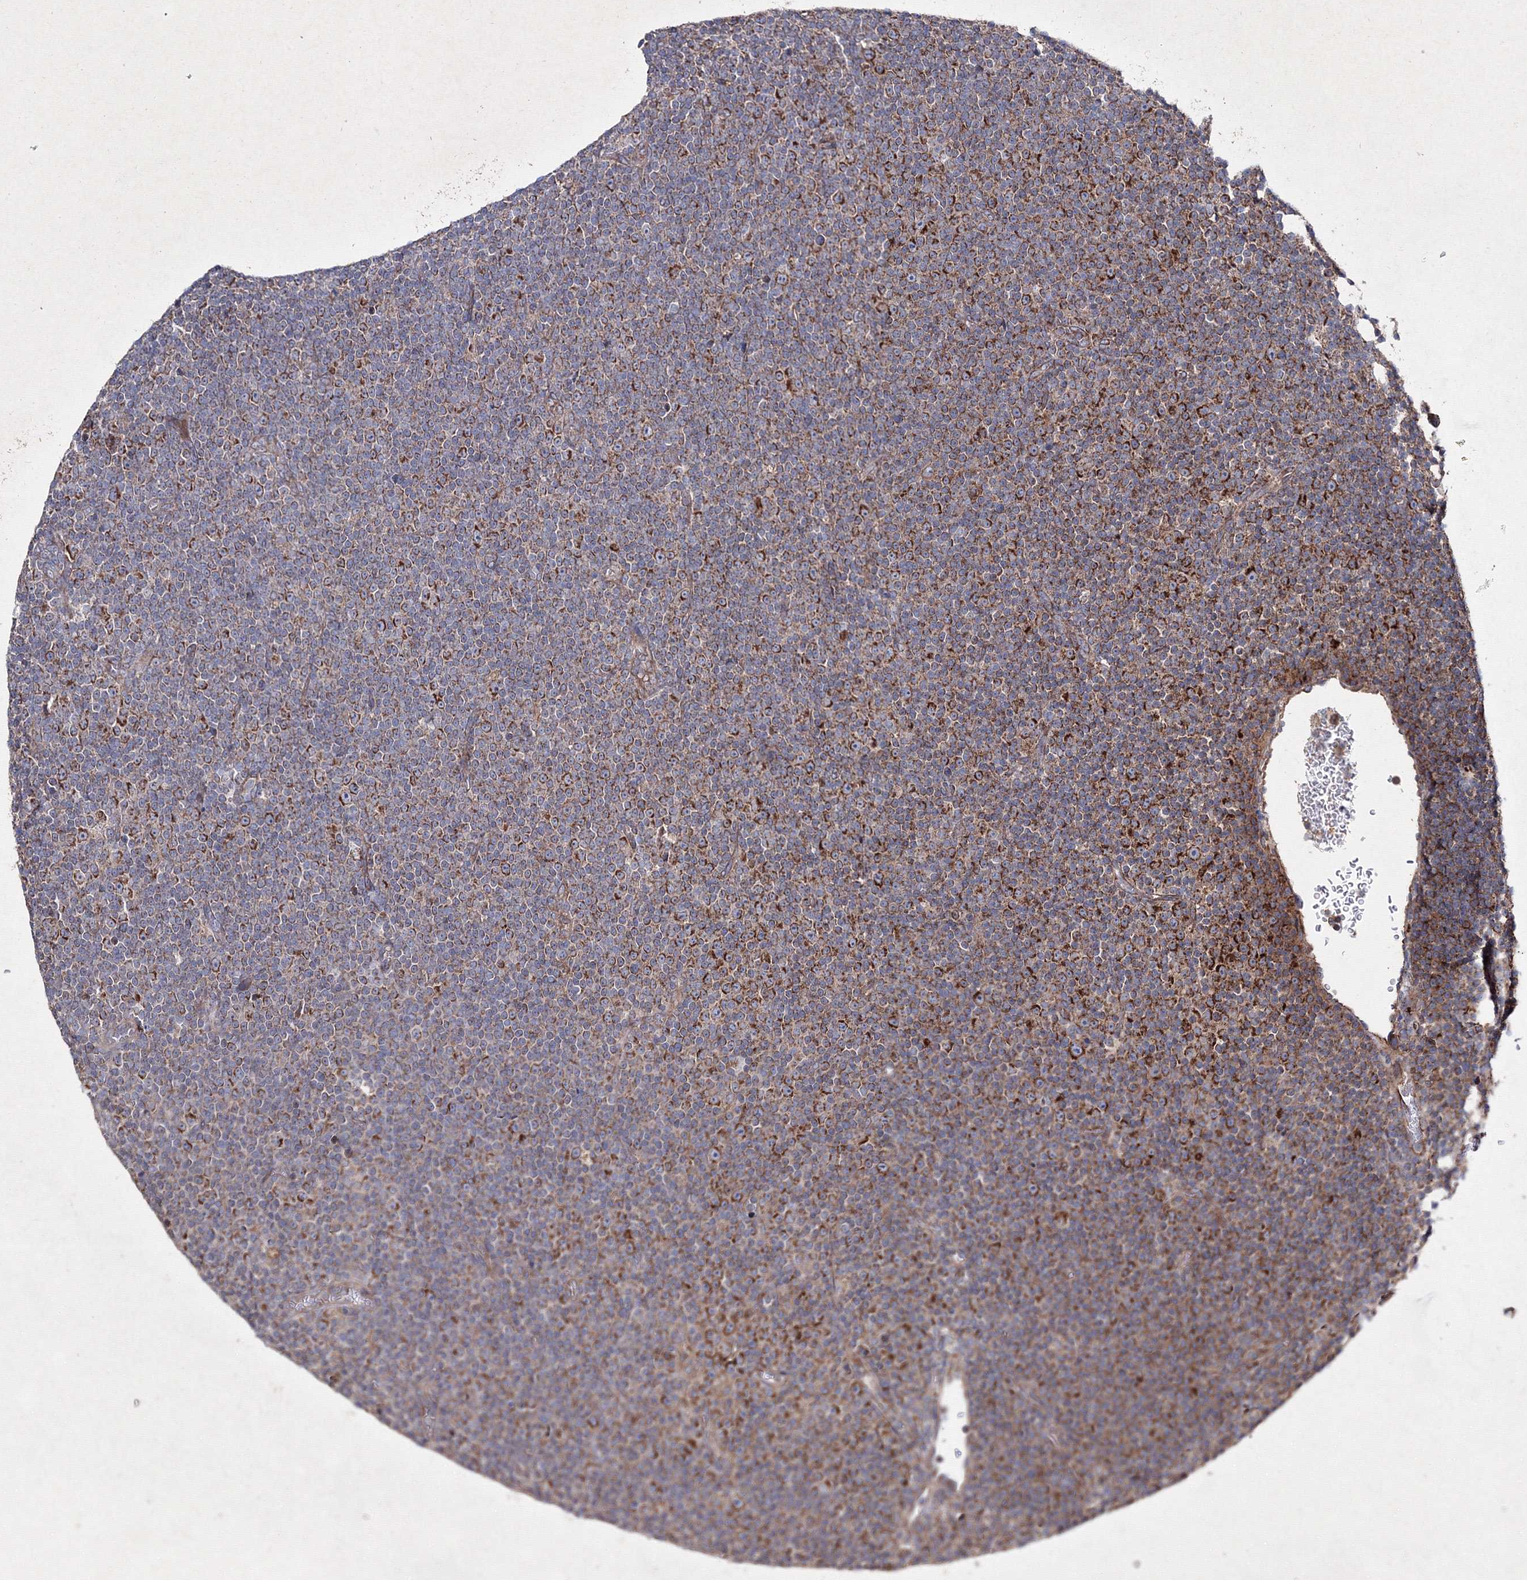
{"staining": {"intensity": "strong", "quantity": ">75%", "location": "cytoplasmic/membranous"}, "tissue": "lymphoma", "cell_type": "Tumor cells", "image_type": "cancer", "snomed": [{"axis": "morphology", "description": "Malignant lymphoma, non-Hodgkin's type, Low grade"}, {"axis": "topography", "description": "Lymph node"}], "caption": "An image of human lymphoma stained for a protein displays strong cytoplasmic/membranous brown staining in tumor cells.", "gene": "GFM1", "patient": {"sex": "female", "age": 67}}